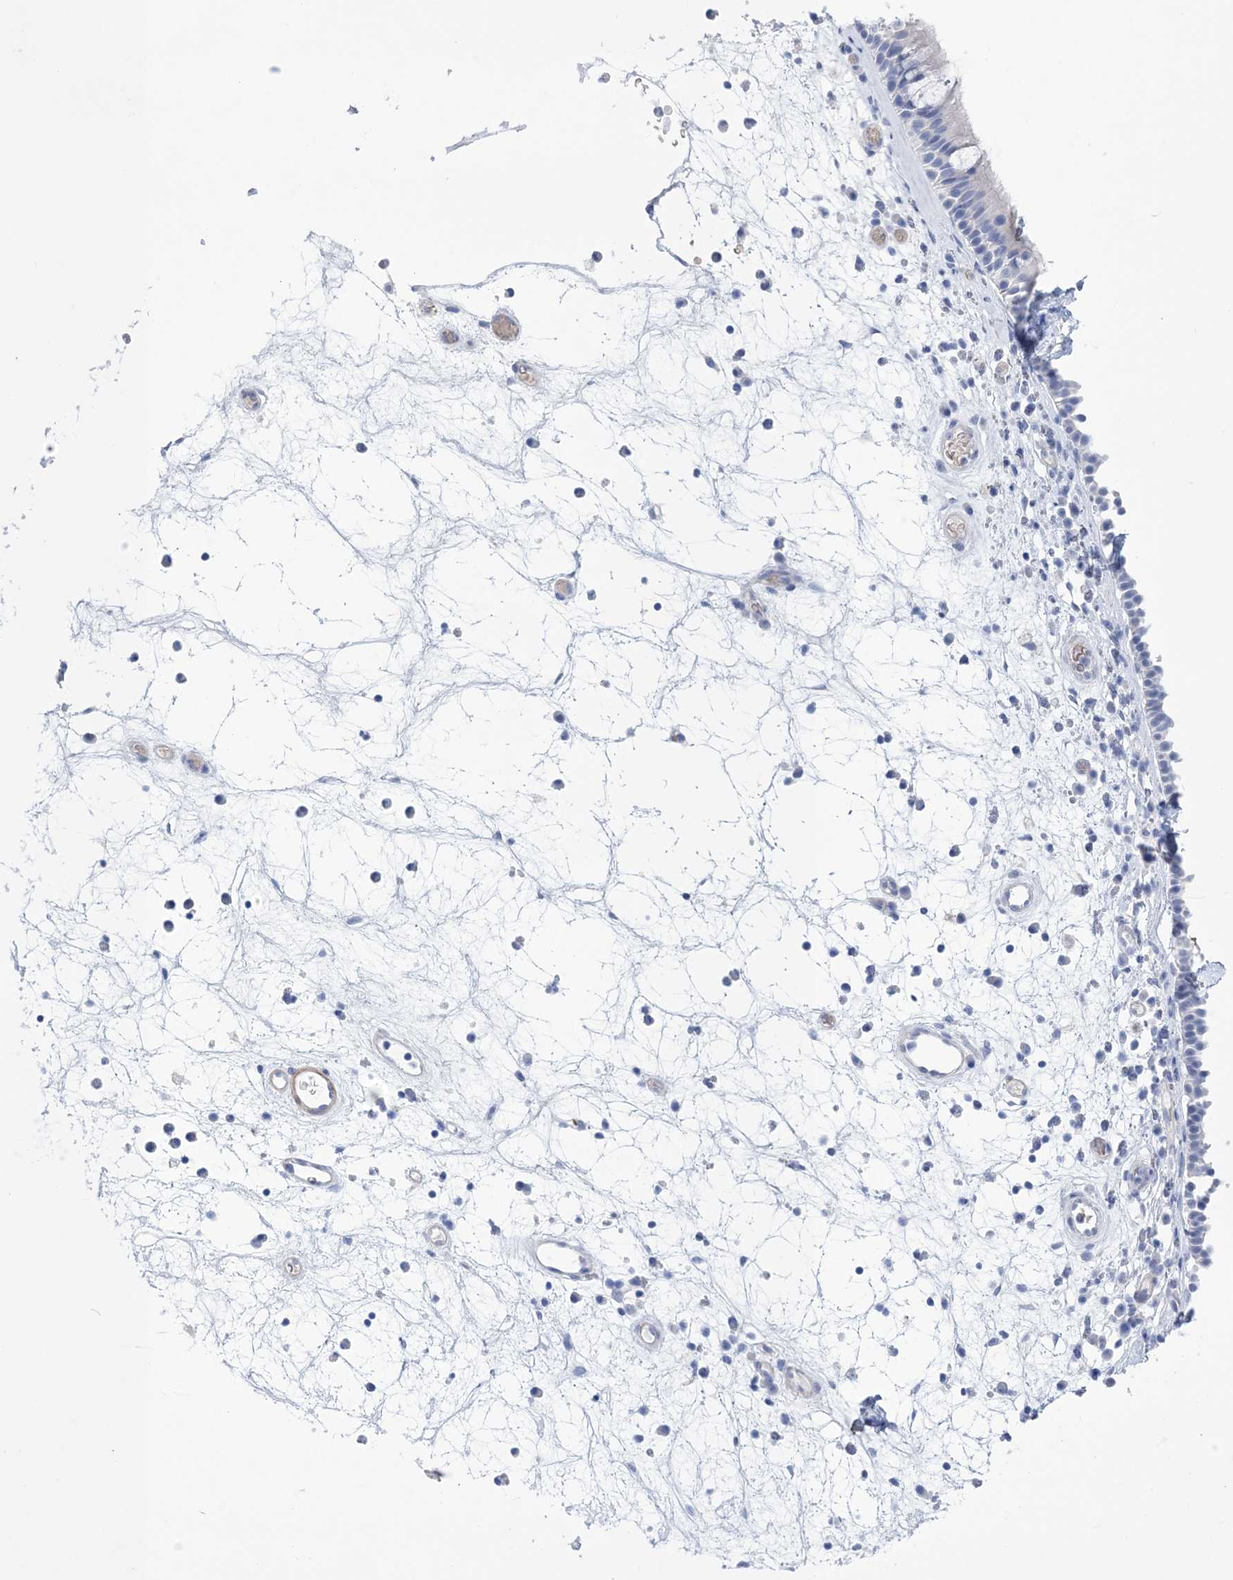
{"staining": {"intensity": "negative", "quantity": "none", "location": "none"}, "tissue": "nasopharynx", "cell_type": "Respiratory epithelial cells", "image_type": "normal", "snomed": [{"axis": "morphology", "description": "Normal tissue, NOS"}, {"axis": "morphology", "description": "Inflammation, NOS"}, {"axis": "morphology", "description": "Malignant melanoma, Metastatic site"}, {"axis": "topography", "description": "Nasopharynx"}], "caption": "Immunohistochemical staining of unremarkable human nasopharynx reveals no significant staining in respiratory epithelial cells.", "gene": "WDR74", "patient": {"sex": "male", "age": 70}}